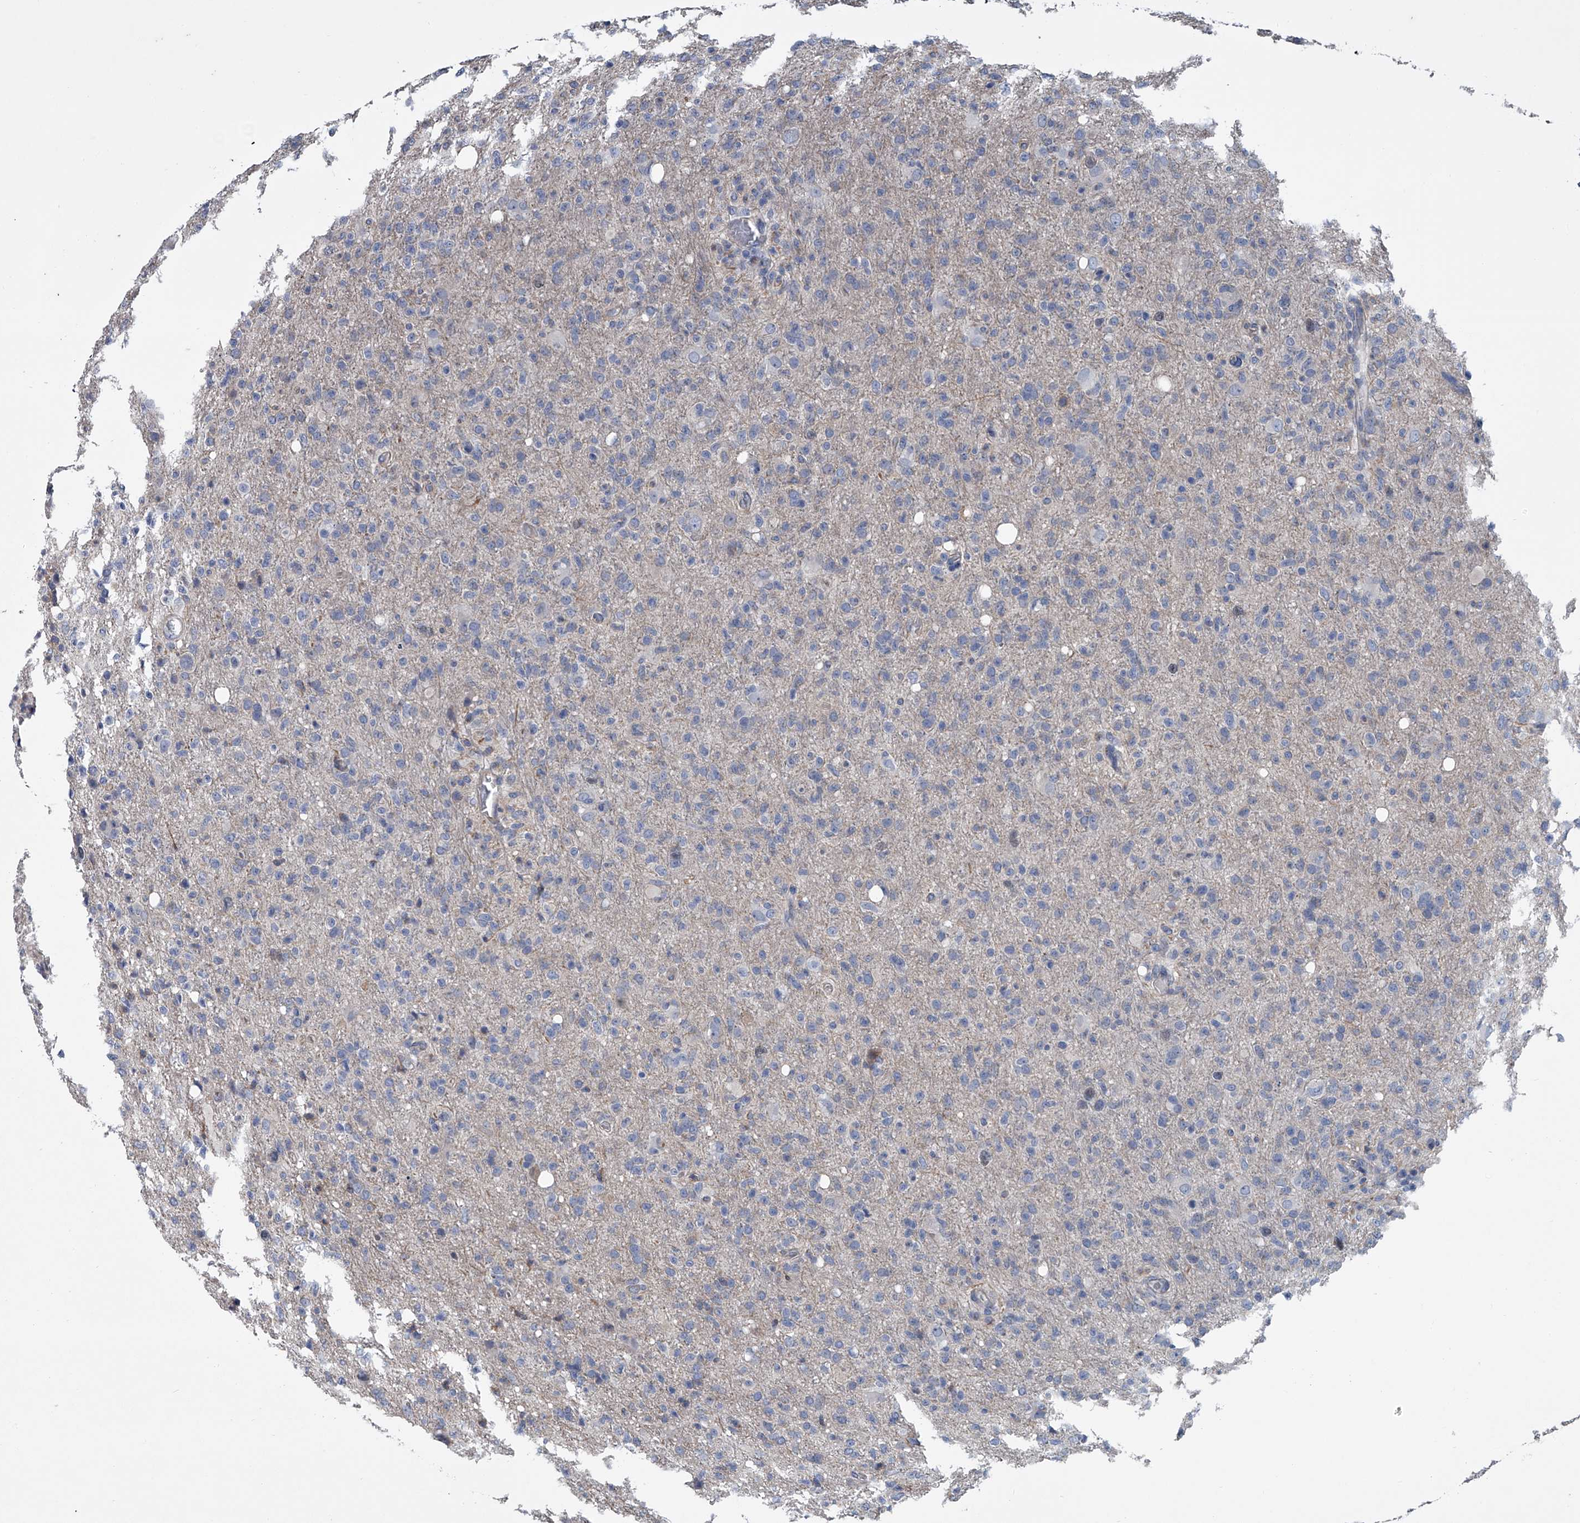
{"staining": {"intensity": "negative", "quantity": "none", "location": "none"}, "tissue": "glioma", "cell_type": "Tumor cells", "image_type": "cancer", "snomed": [{"axis": "morphology", "description": "Glioma, malignant, High grade"}, {"axis": "topography", "description": "Brain"}], "caption": "High power microscopy histopathology image of an immunohistochemistry photomicrograph of glioma, revealing no significant staining in tumor cells.", "gene": "ABCG1", "patient": {"sex": "female", "age": 57}}